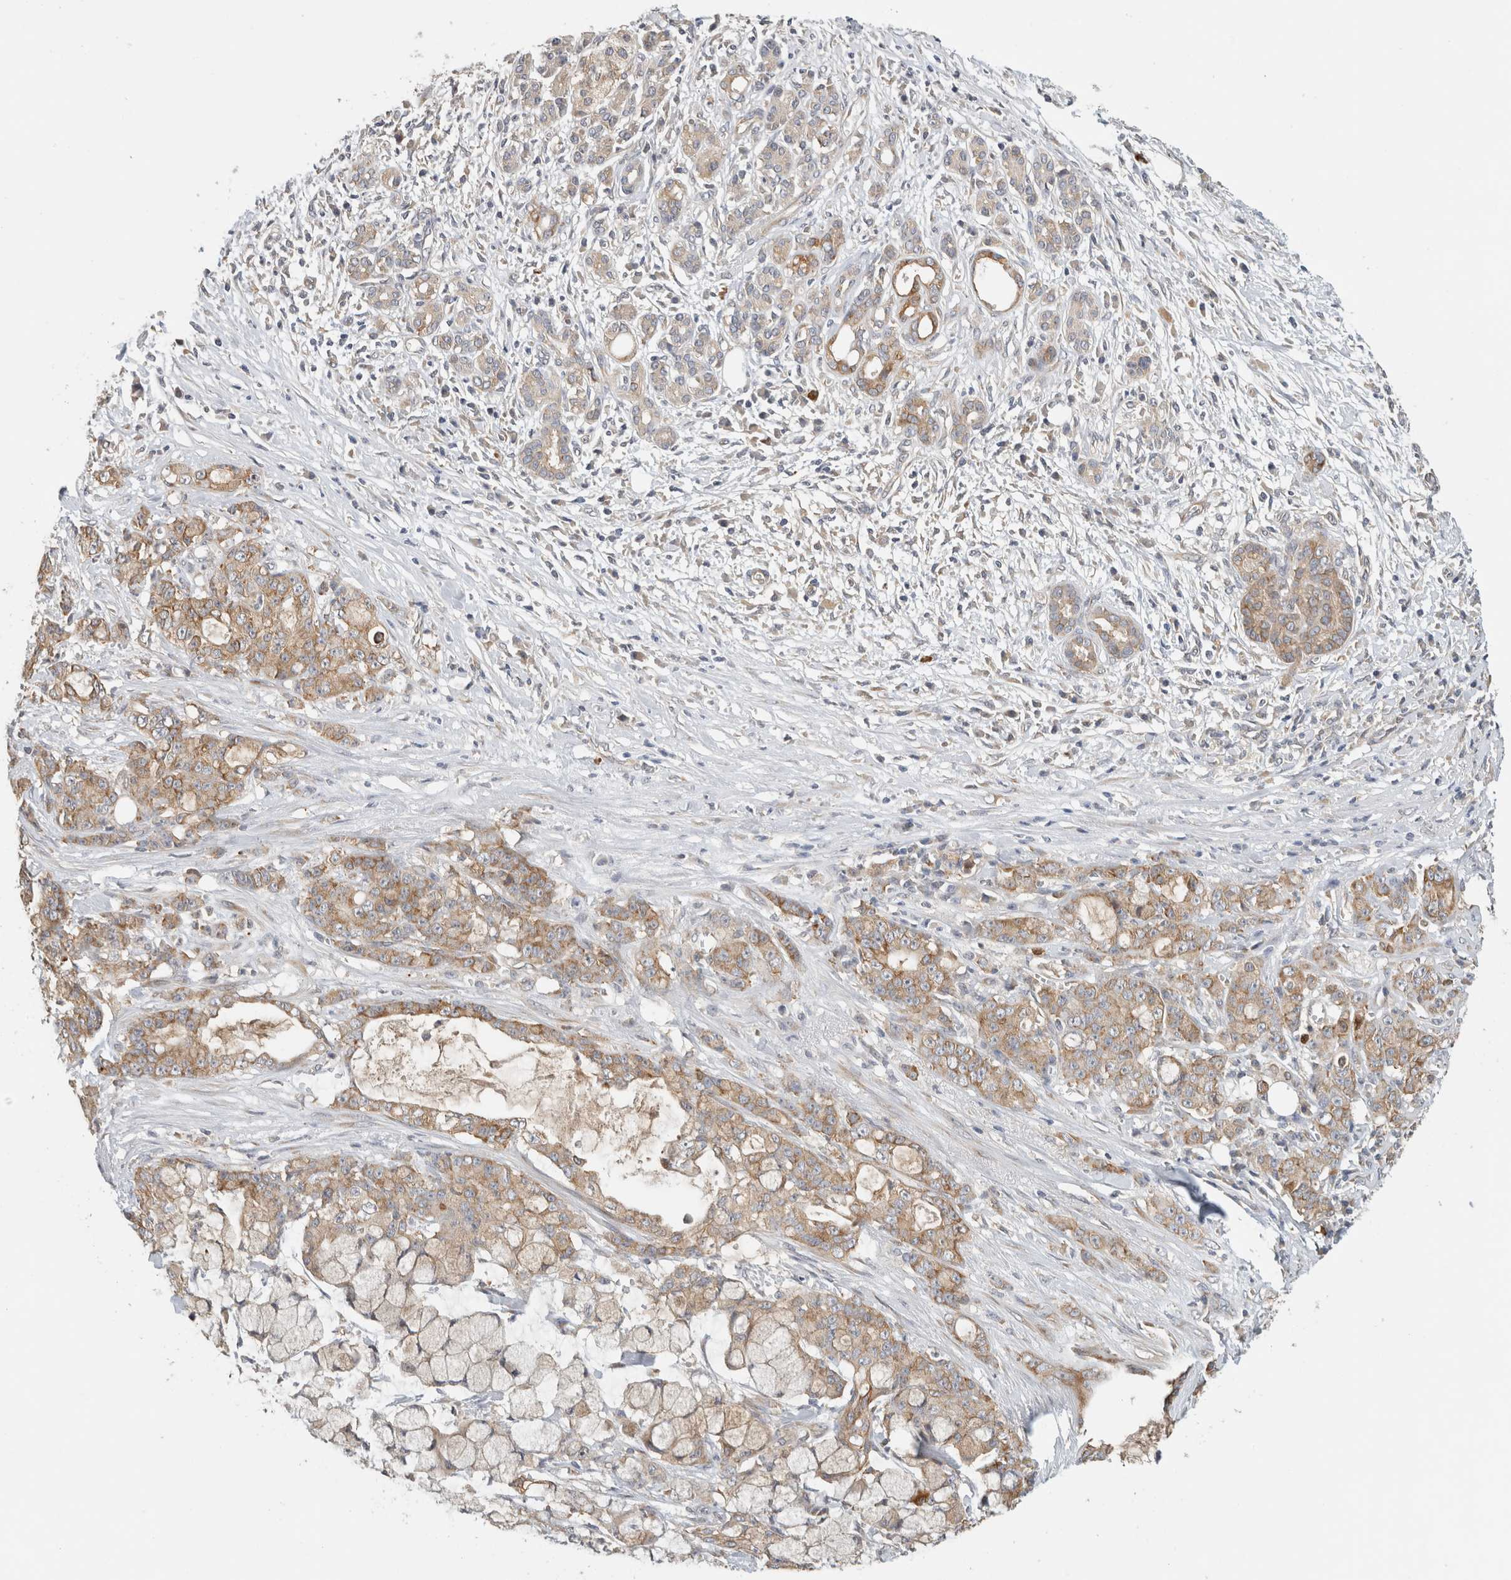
{"staining": {"intensity": "moderate", "quantity": ">75%", "location": "cytoplasmic/membranous"}, "tissue": "pancreatic cancer", "cell_type": "Tumor cells", "image_type": "cancer", "snomed": [{"axis": "morphology", "description": "Adenocarcinoma, NOS"}, {"axis": "topography", "description": "Pancreas"}], "caption": "This image demonstrates adenocarcinoma (pancreatic) stained with immunohistochemistry to label a protein in brown. The cytoplasmic/membranous of tumor cells show moderate positivity for the protein. Nuclei are counter-stained blue.", "gene": "PUM1", "patient": {"sex": "female", "age": 73}}